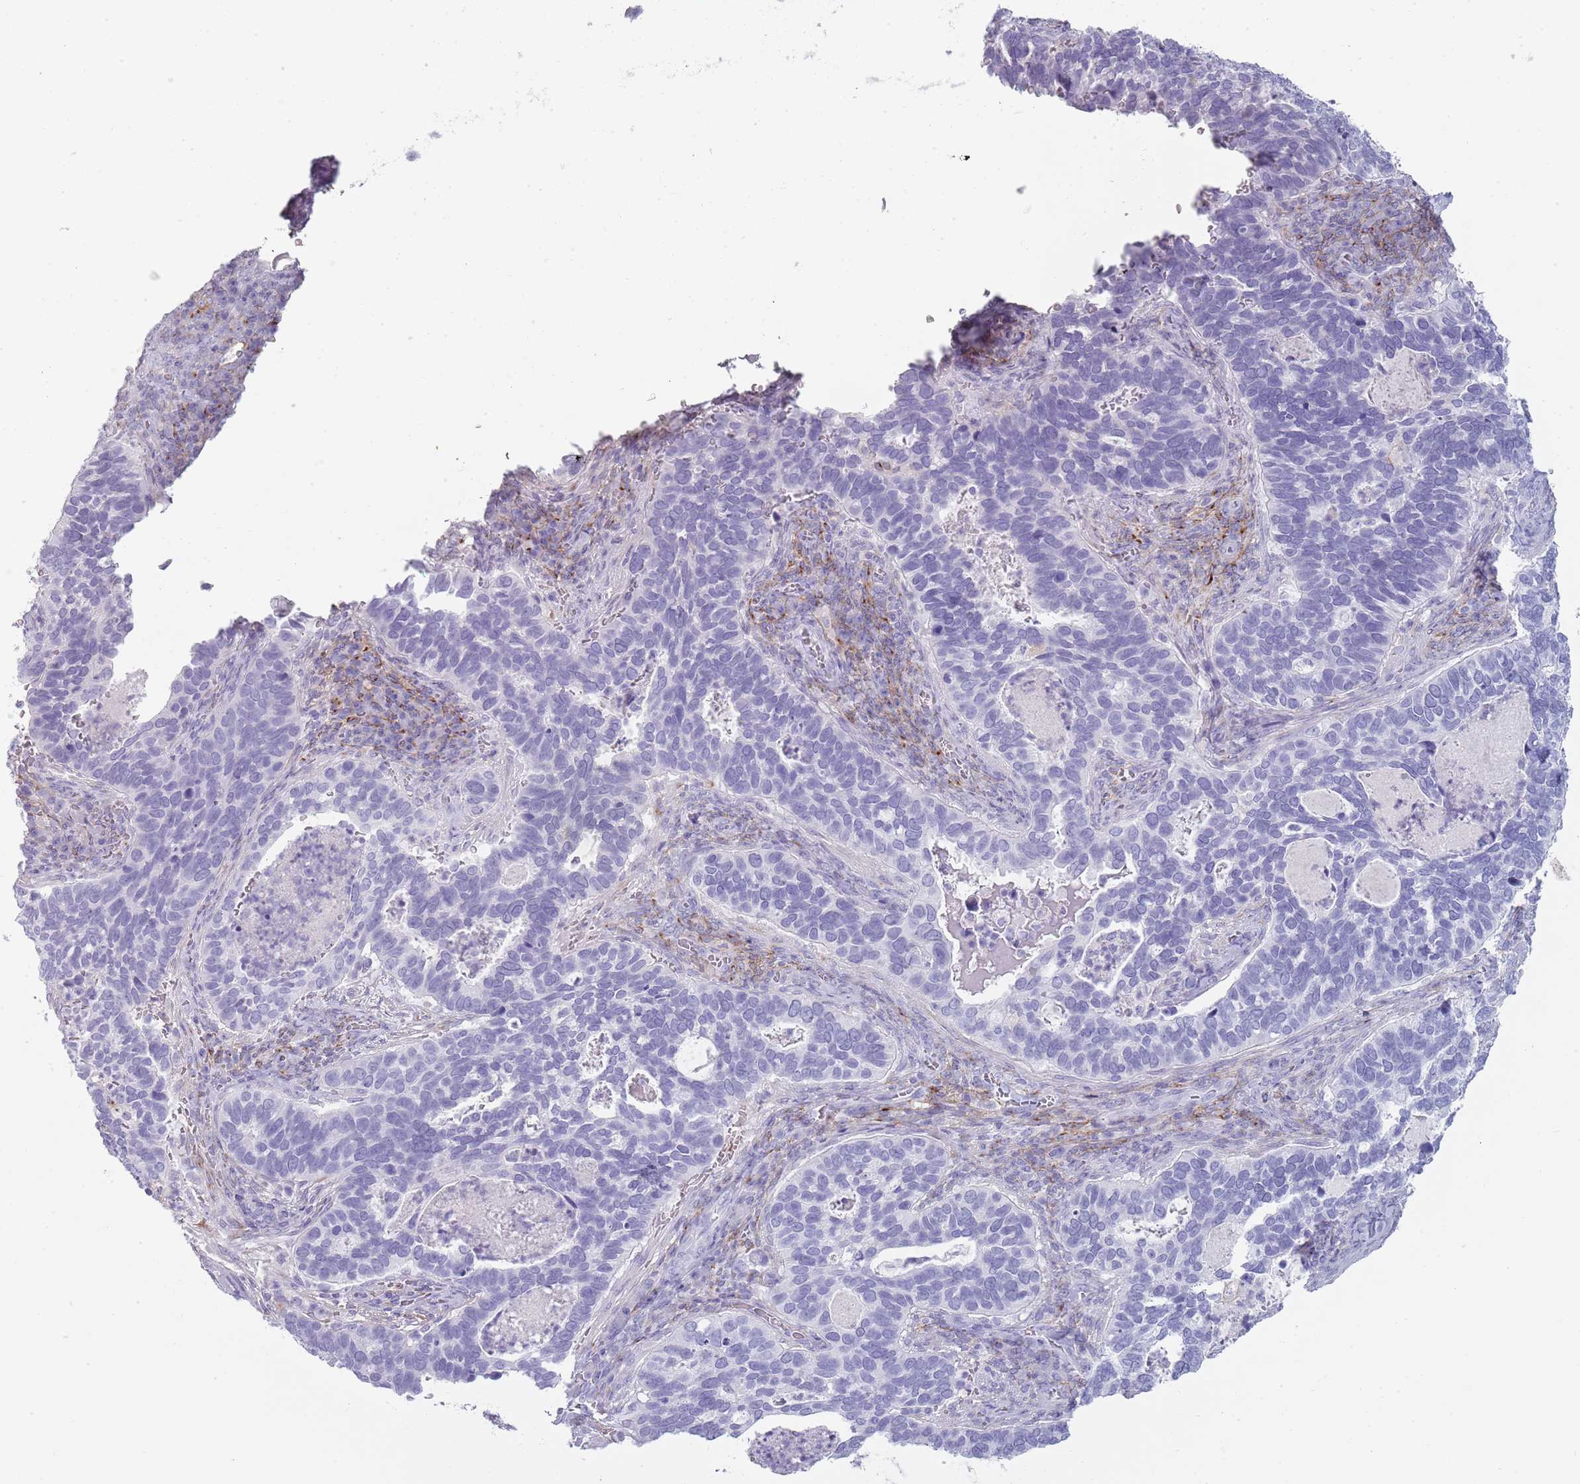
{"staining": {"intensity": "negative", "quantity": "none", "location": "none"}, "tissue": "cervical cancer", "cell_type": "Tumor cells", "image_type": "cancer", "snomed": [{"axis": "morphology", "description": "Squamous cell carcinoma, NOS"}, {"axis": "topography", "description": "Cervix"}], "caption": "Immunohistochemistry of human squamous cell carcinoma (cervical) reveals no staining in tumor cells.", "gene": "COLEC12", "patient": {"sex": "female", "age": 38}}